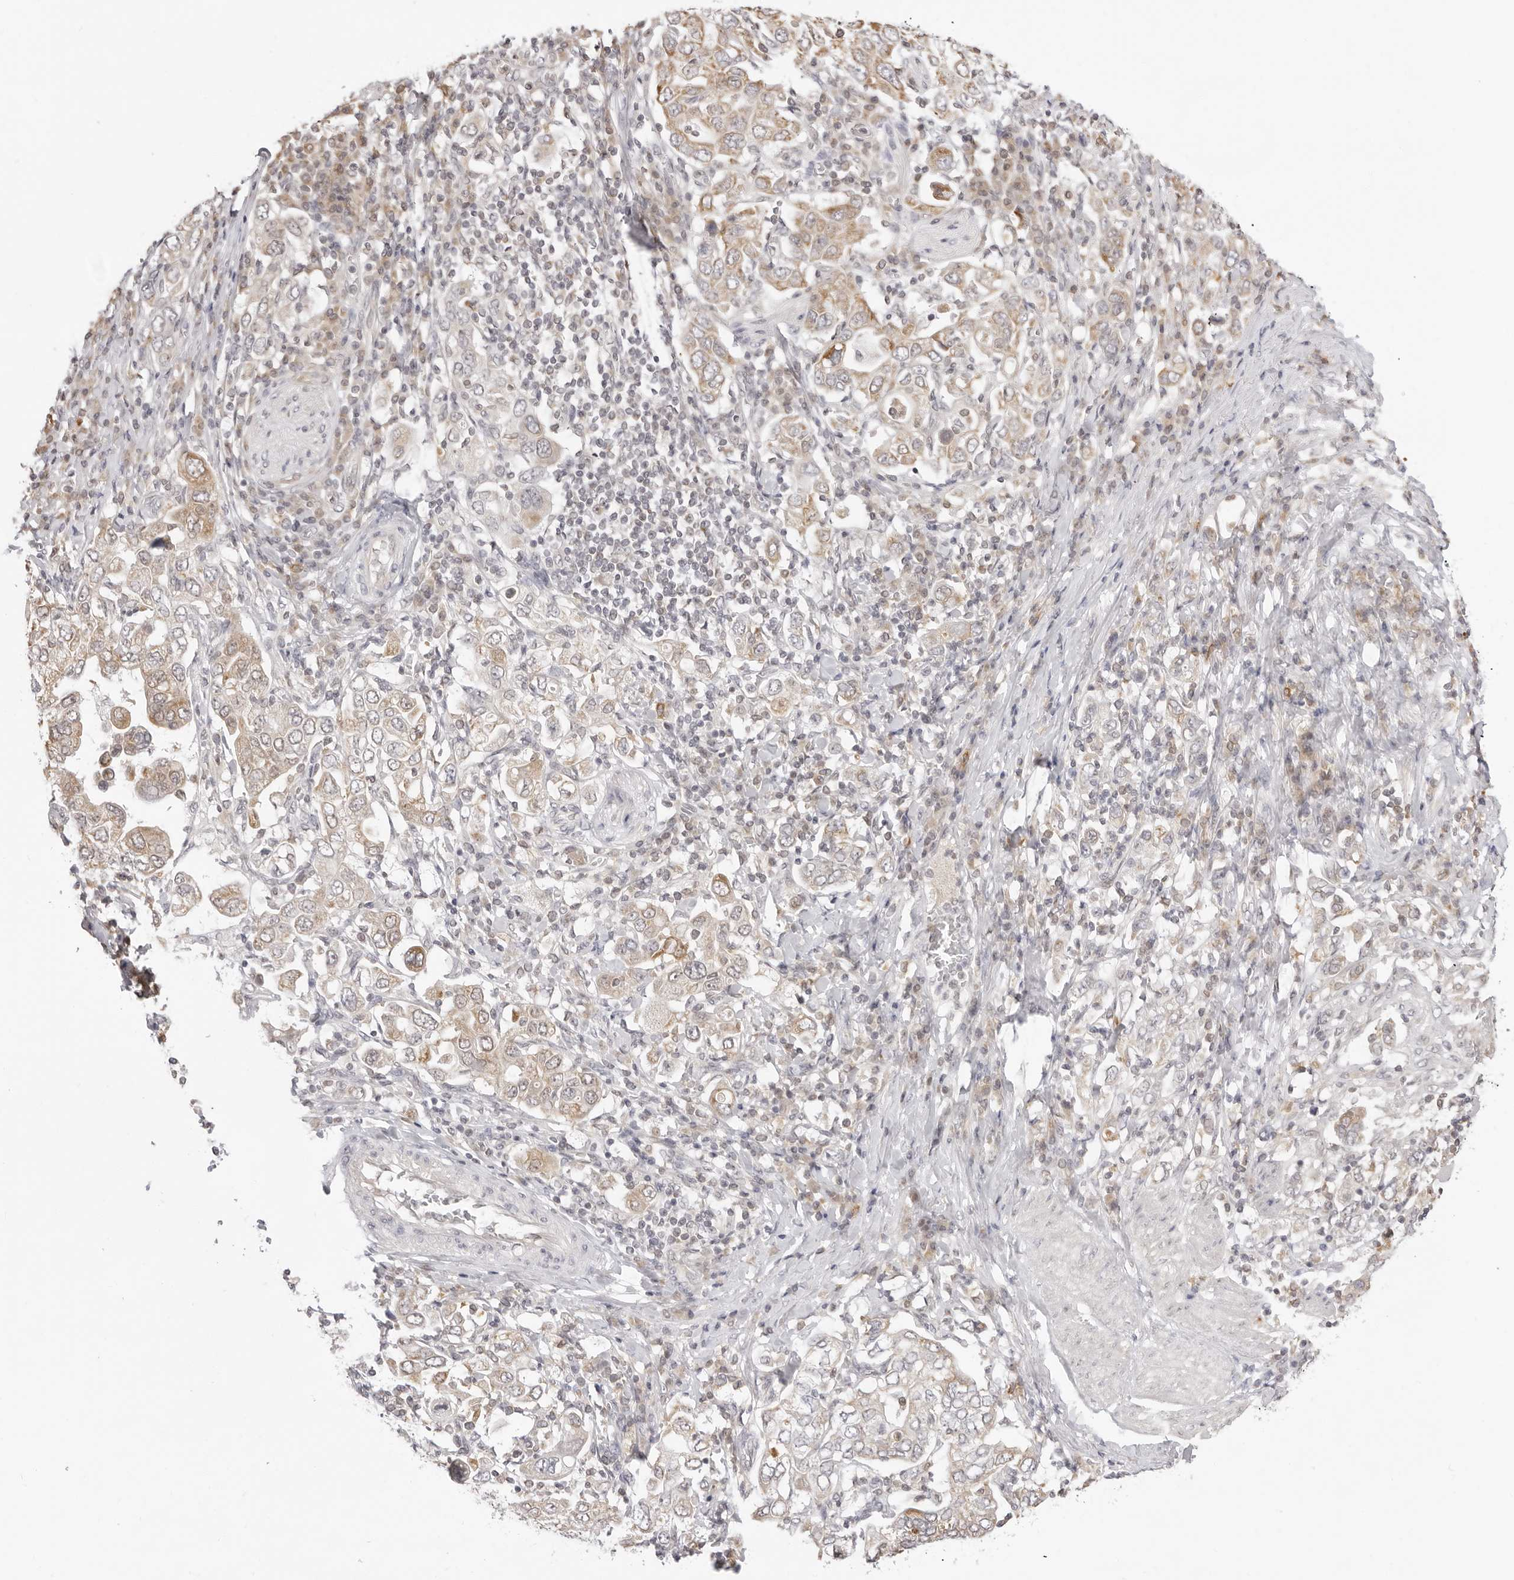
{"staining": {"intensity": "weak", "quantity": "25%-75%", "location": "cytoplasmic/membranous"}, "tissue": "stomach cancer", "cell_type": "Tumor cells", "image_type": "cancer", "snomed": [{"axis": "morphology", "description": "Adenocarcinoma, NOS"}, {"axis": "topography", "description": "Stomach, upper"}], "caption": "The immunohistochemical stain highlights weak cytoplasmic/membranous staining in tumor cells of stomach cancer (adenocarcinoma) tissue. (brown staining indicates protein expression, while blue staining denotes nuclei).", "gene": "FDPS", "patient": {"sex": "male", "age": 62}}